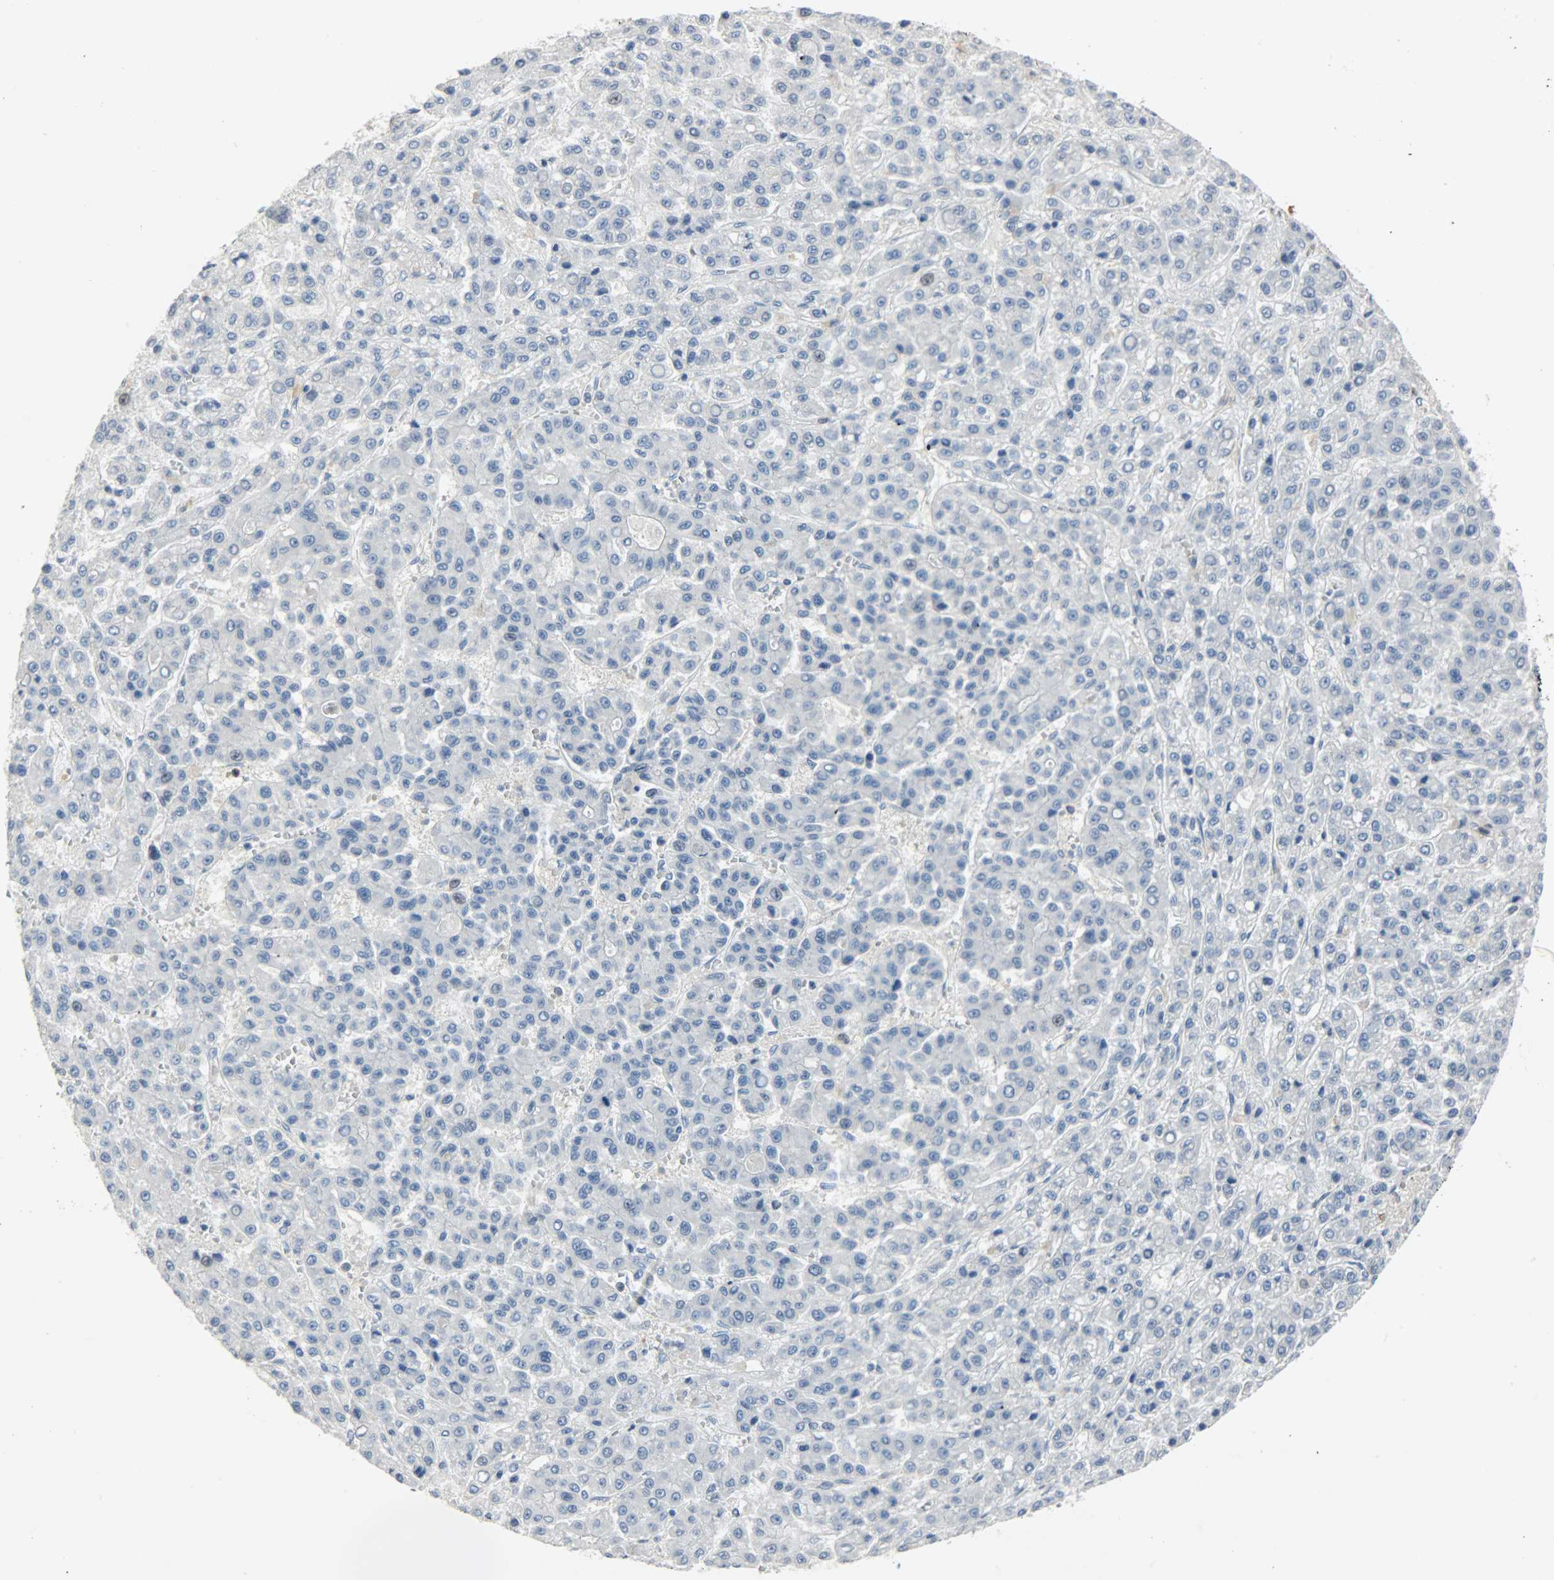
{"staining": {"intensity": "negative", "quantity": "none", "location": "none"}, "tissue": "liver cancer", "cell_type": "Tumor cells", "image_type": "cancer", "snomed": [{"axis": "morphology", "description": "Carcinoma, Hepatocellular, NOS"}, {"axis": "topography", "description": "Liver"}], "caption": "Tumor cells are negative for protein expression in human liver cancer. (DAB immunohistochemistry with hematoxylin counter stain).", "gene": "EIF4EBP1", "patient": {"sex": "male", "age": 70}}